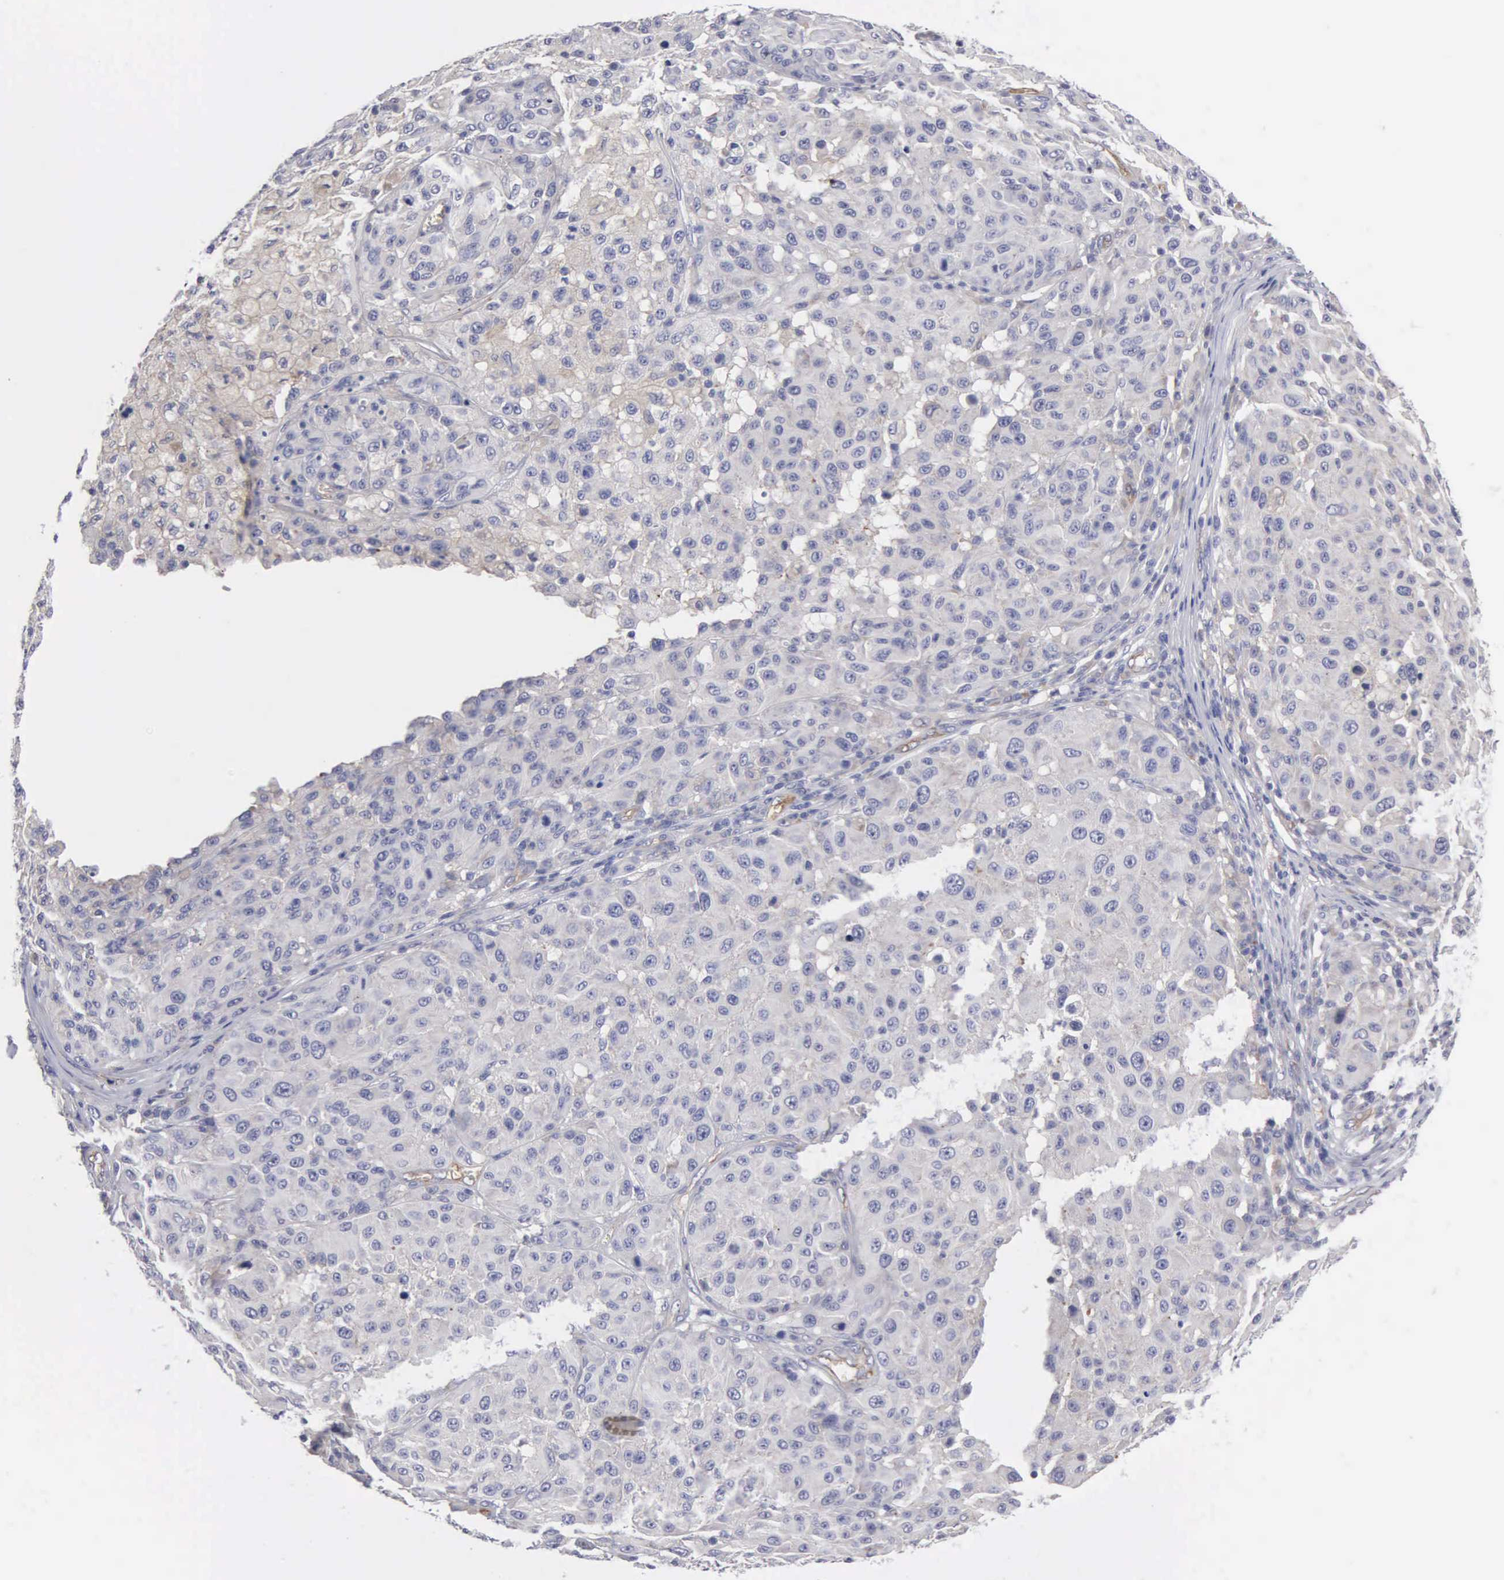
{"staining": {"intensity": "weak", "quantity": "<25%", "location": "cytoplasmic/membranous"}, "tissue": "melanoma", "cell_type": "Tumor cells", "image_type": "cancer", "snomed": [{"axis": "morphology", "description": "Malignant melanoma, NOS"}, {"axis": "topography", "description": "Skin"}], "caption": "This is a photomicrograph of immunohistochemistry staining of melanoma, which shows no positivity in tumor cells.", "gene": "RDX", "patient": {"sex": "female", "age": 77}}